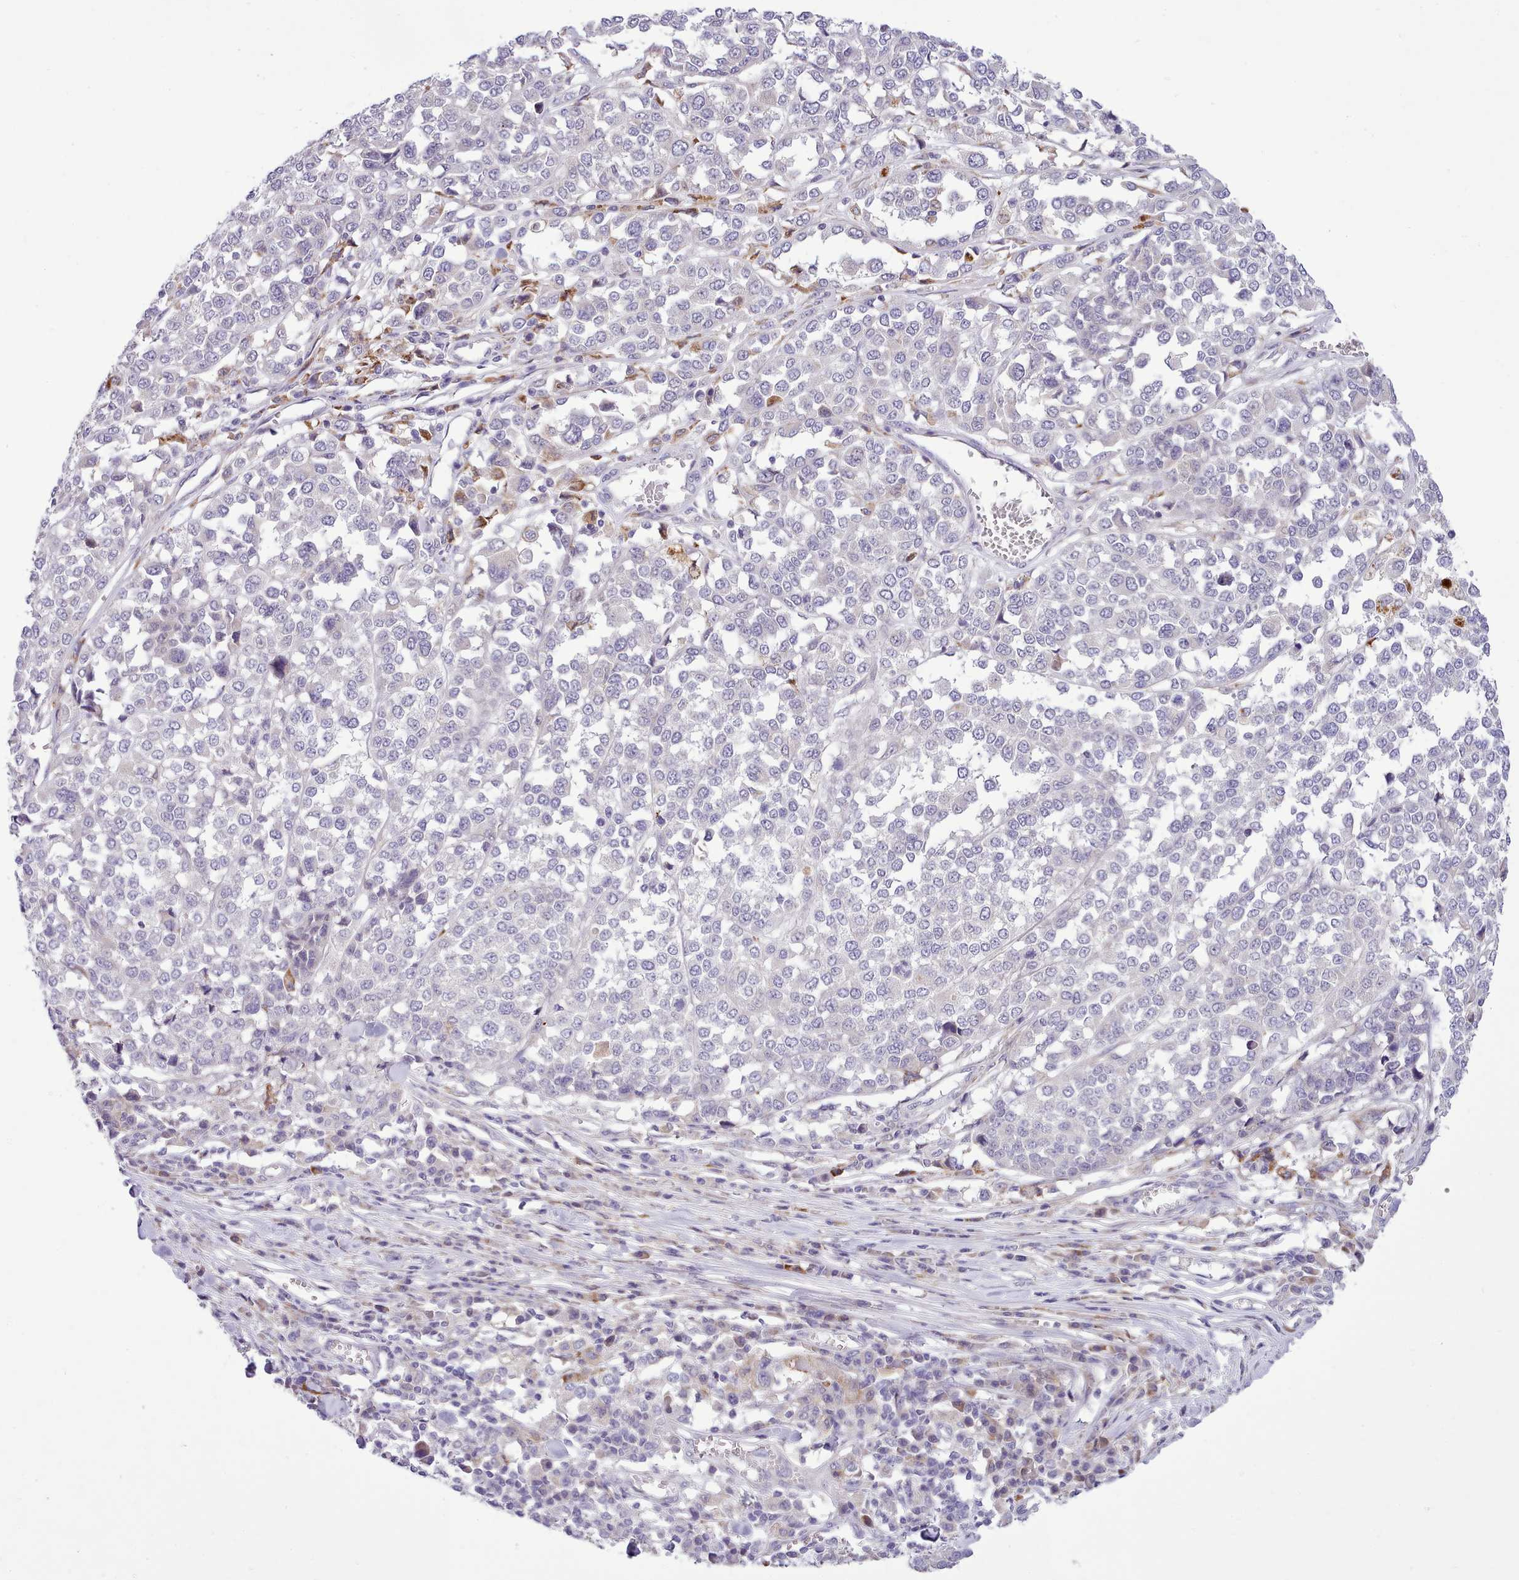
{"staining": {"intensity": "negative", "quantity": "none", "location": "none"}, "tissue": "melanoma", "cell_type": "Tumor cells", "image_type": "cancer", "snomed": [{"axis": "morphology", "description": "Malignant melanoma, Metastatic site"}, {"axis": "topography", "description": "Lymph node"}], "caption": "The histopathology image exhibits no significant staining in tumor cells of melanoma.", "gene": "FAM83E", "patient": {"sex": "male", "age": 44}}